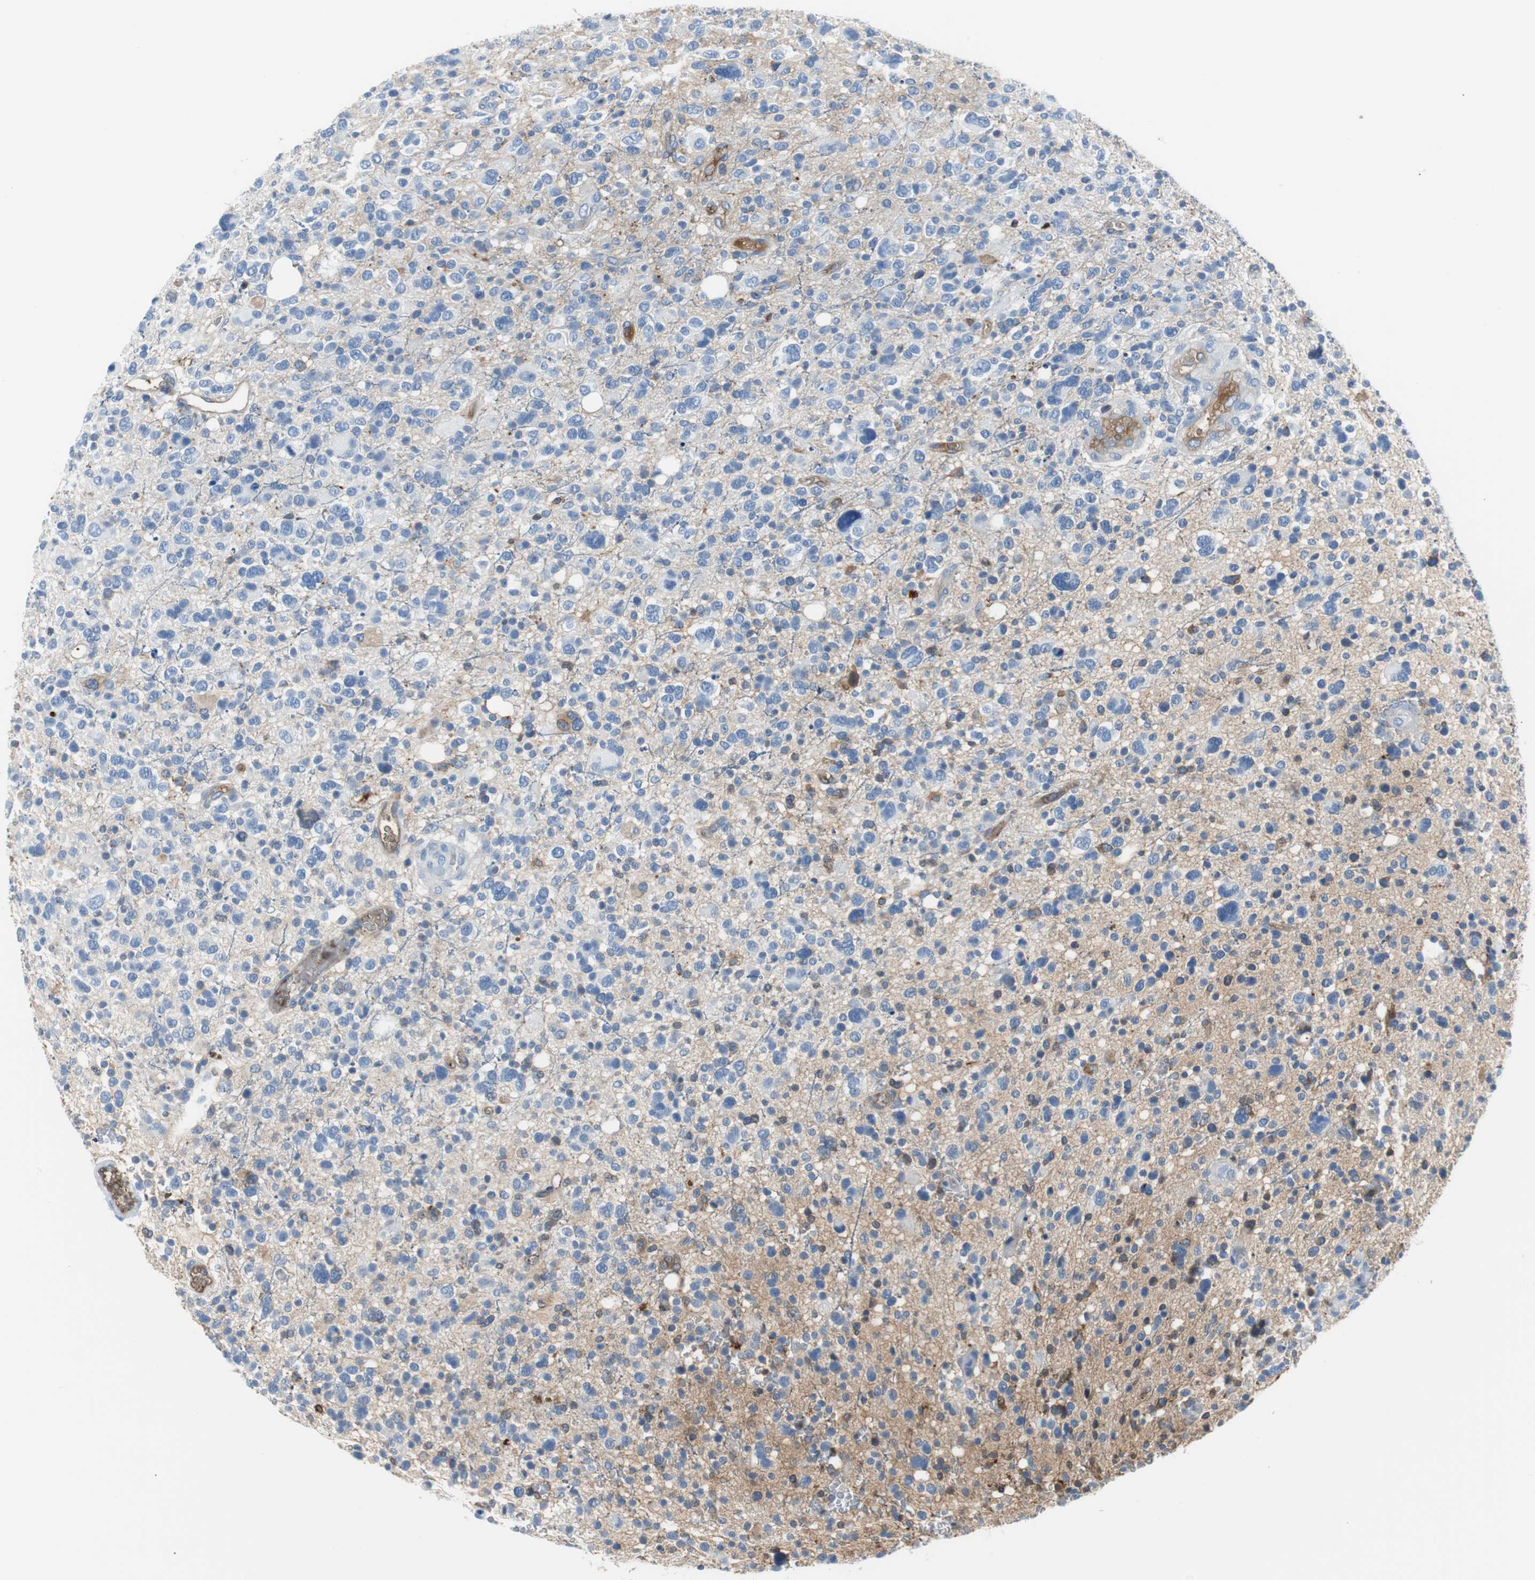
{"staining": {"intensity": "weak", "quantity": "<25%", "location": "cytoplasmic/membranous"}, "tissue": "glioma", "cell_type": "Tumor cells", "image_type": "cancer", "snomed": [{"axis": "morphology", "description": "Glioma, malignant, High grade"}, {"axis": "topography", "description": "Brain"}], "caption": "This is an IHC histopathology image of human glioma. There is no expression in tumor cells.", "gene": "APCS", "patient": {"sex": "male", "age": 48}}